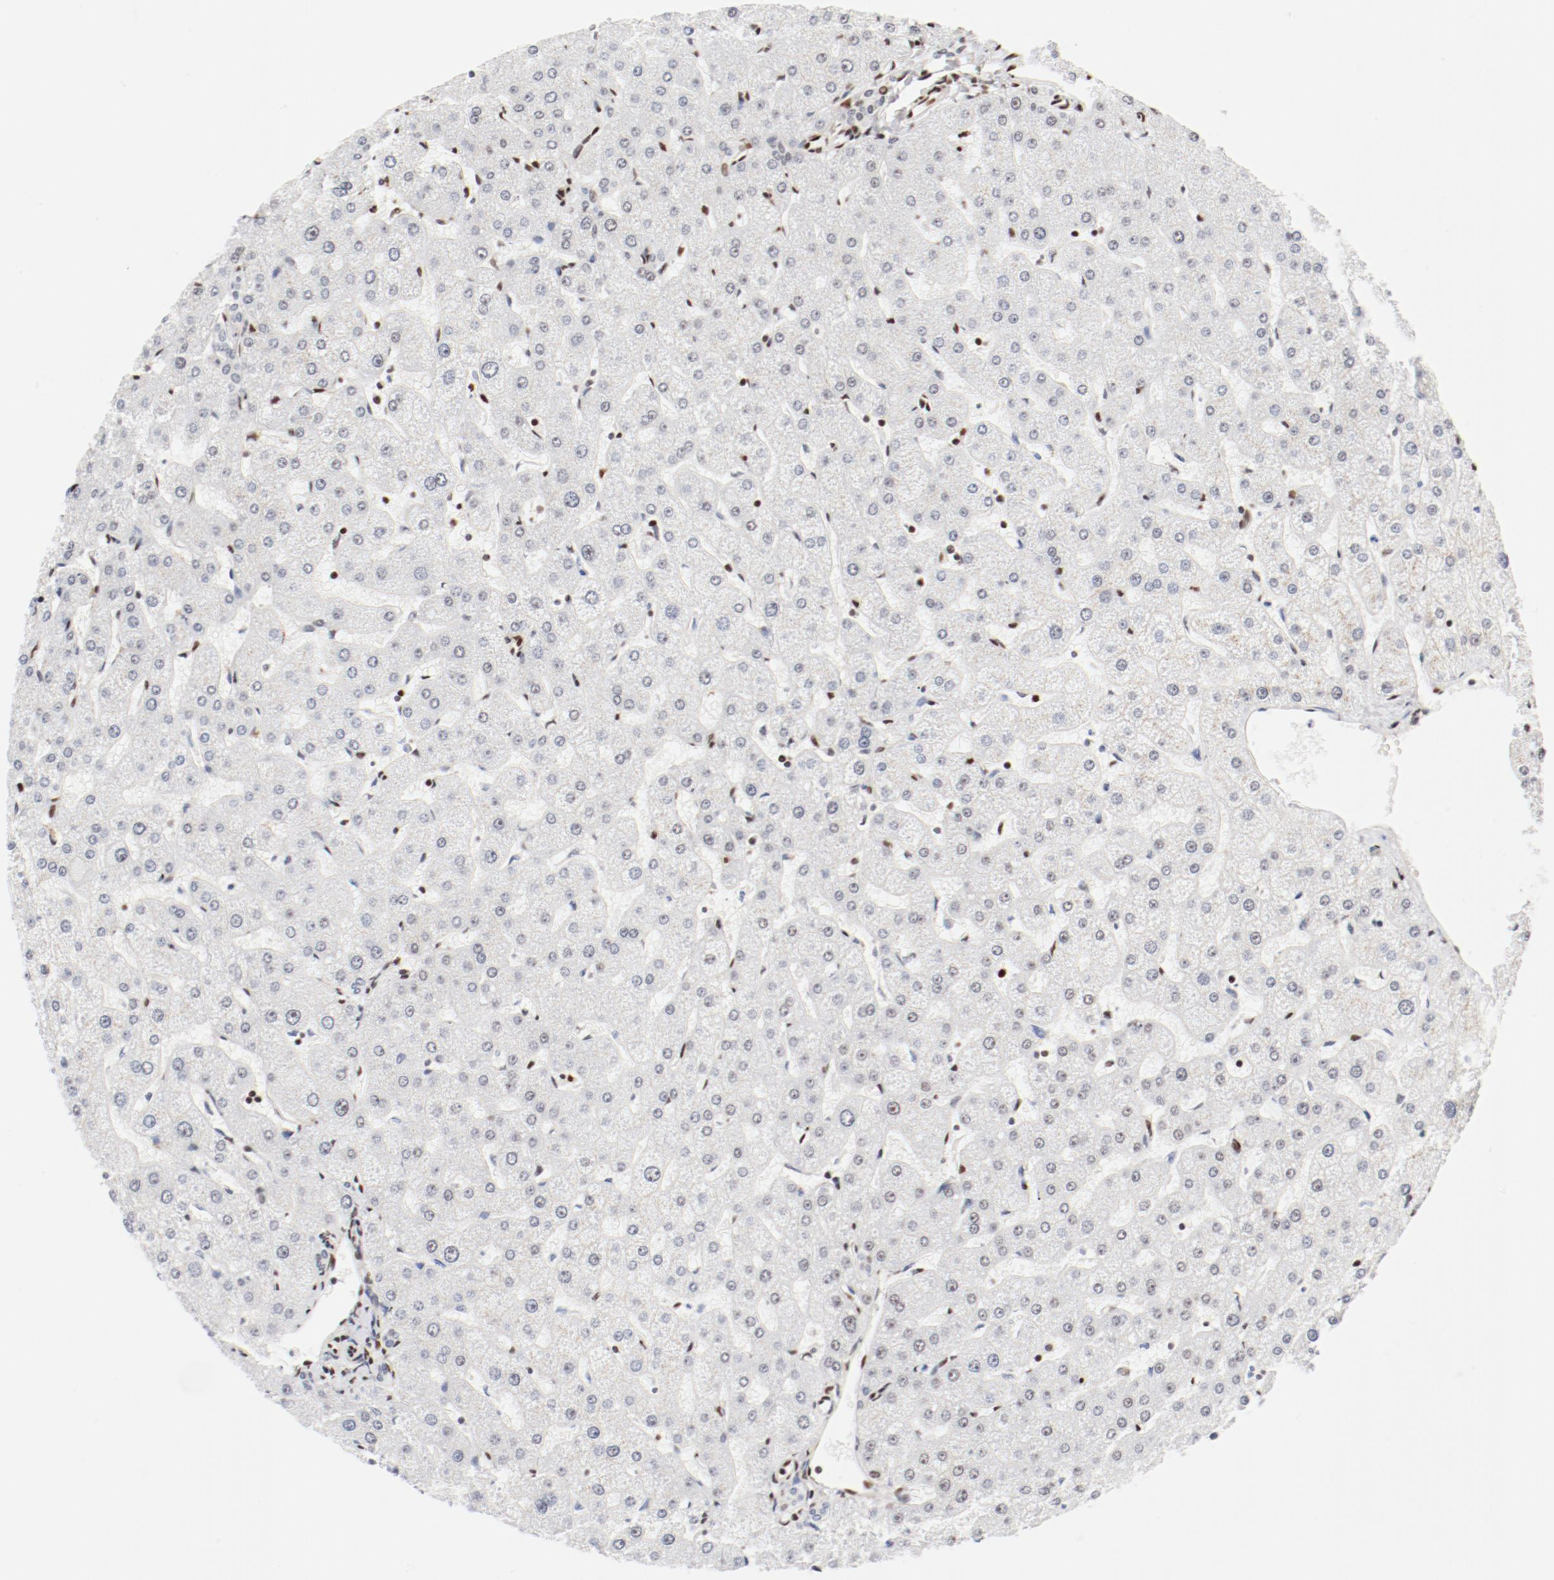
{"staining": {"intensity": "negative", "quantity": "none", "location": "none"}, "tissue": "liver", "cell_type": "Cholangiocytes", "image_type": "normal", "snomed": [{"axis": "morphology", "description": "Normal tissue, NOS"}, {"axis": "topography", "description": "Liver"}], "caption": "An immunohistochemistry (IHC) photomicrograph of unremarkable liver is shown. There is no staining in cholangiocytes of liver. Brightfield microscopy of immunohistochemistry (IHC) stained with DAB (brown) and hematoxylin (blue), captured at high magnification.", "gene": "CTBP1", "patient": {"sex": "male", "age": 67}}